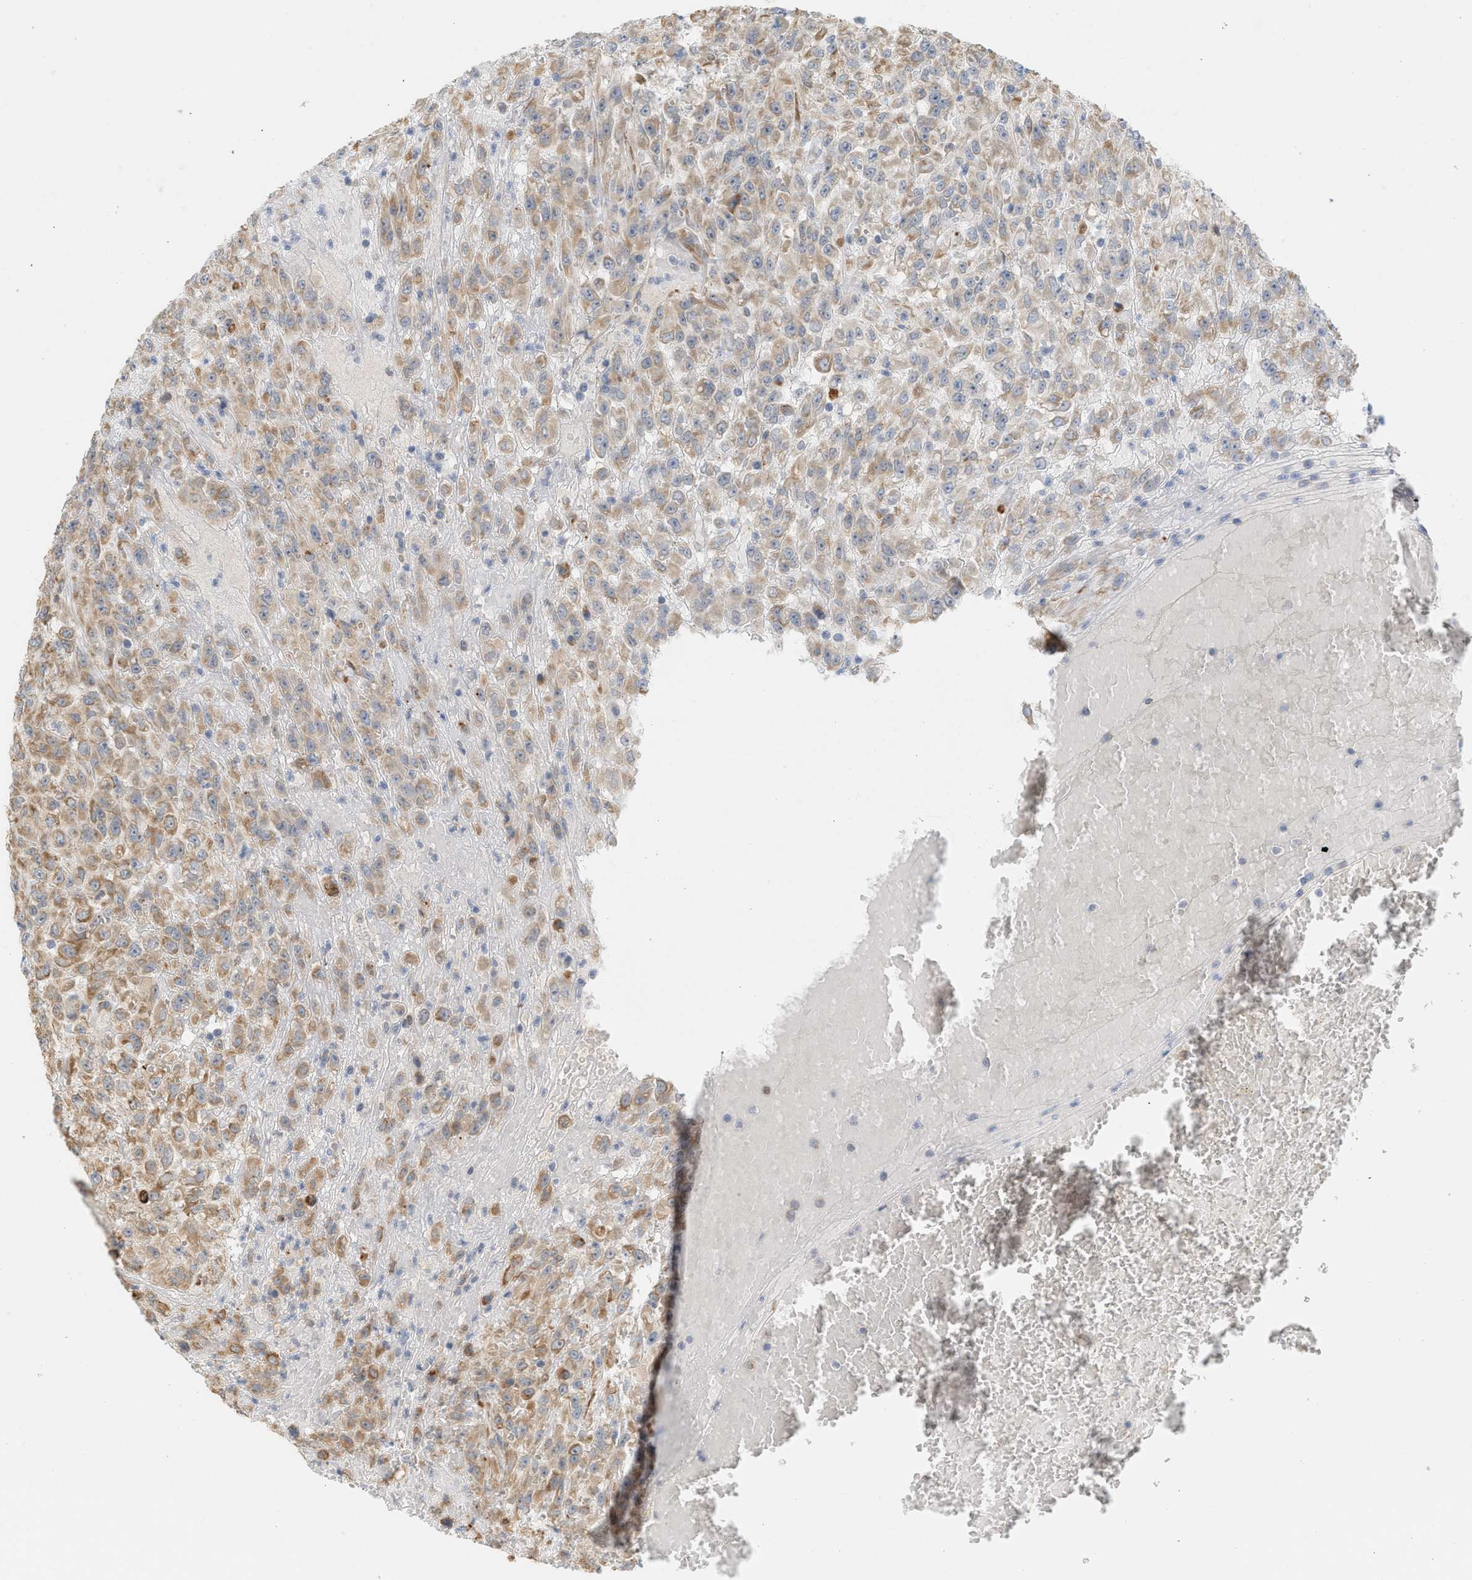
{"staining": {"intensity": "moderate", "quantity": ">75%", "location": "cytoplasmic/membranous"}, "tissue": "urothelial cancer", "cell_type": "Tumor cells", "image_type": "cancer", "snomed": [{"axis": "morphology", "description": "Urothelial carcinoma, High grade"}, {"axis": "topography", "description": "Urinary bladder"}], "caption": "Moderate cytoplasmic/membranous staining is identified in about >75% of tumor cells in urothelial cancer.", "gene": "SVOP", "patient": {"sex": "male", "age": 46}}